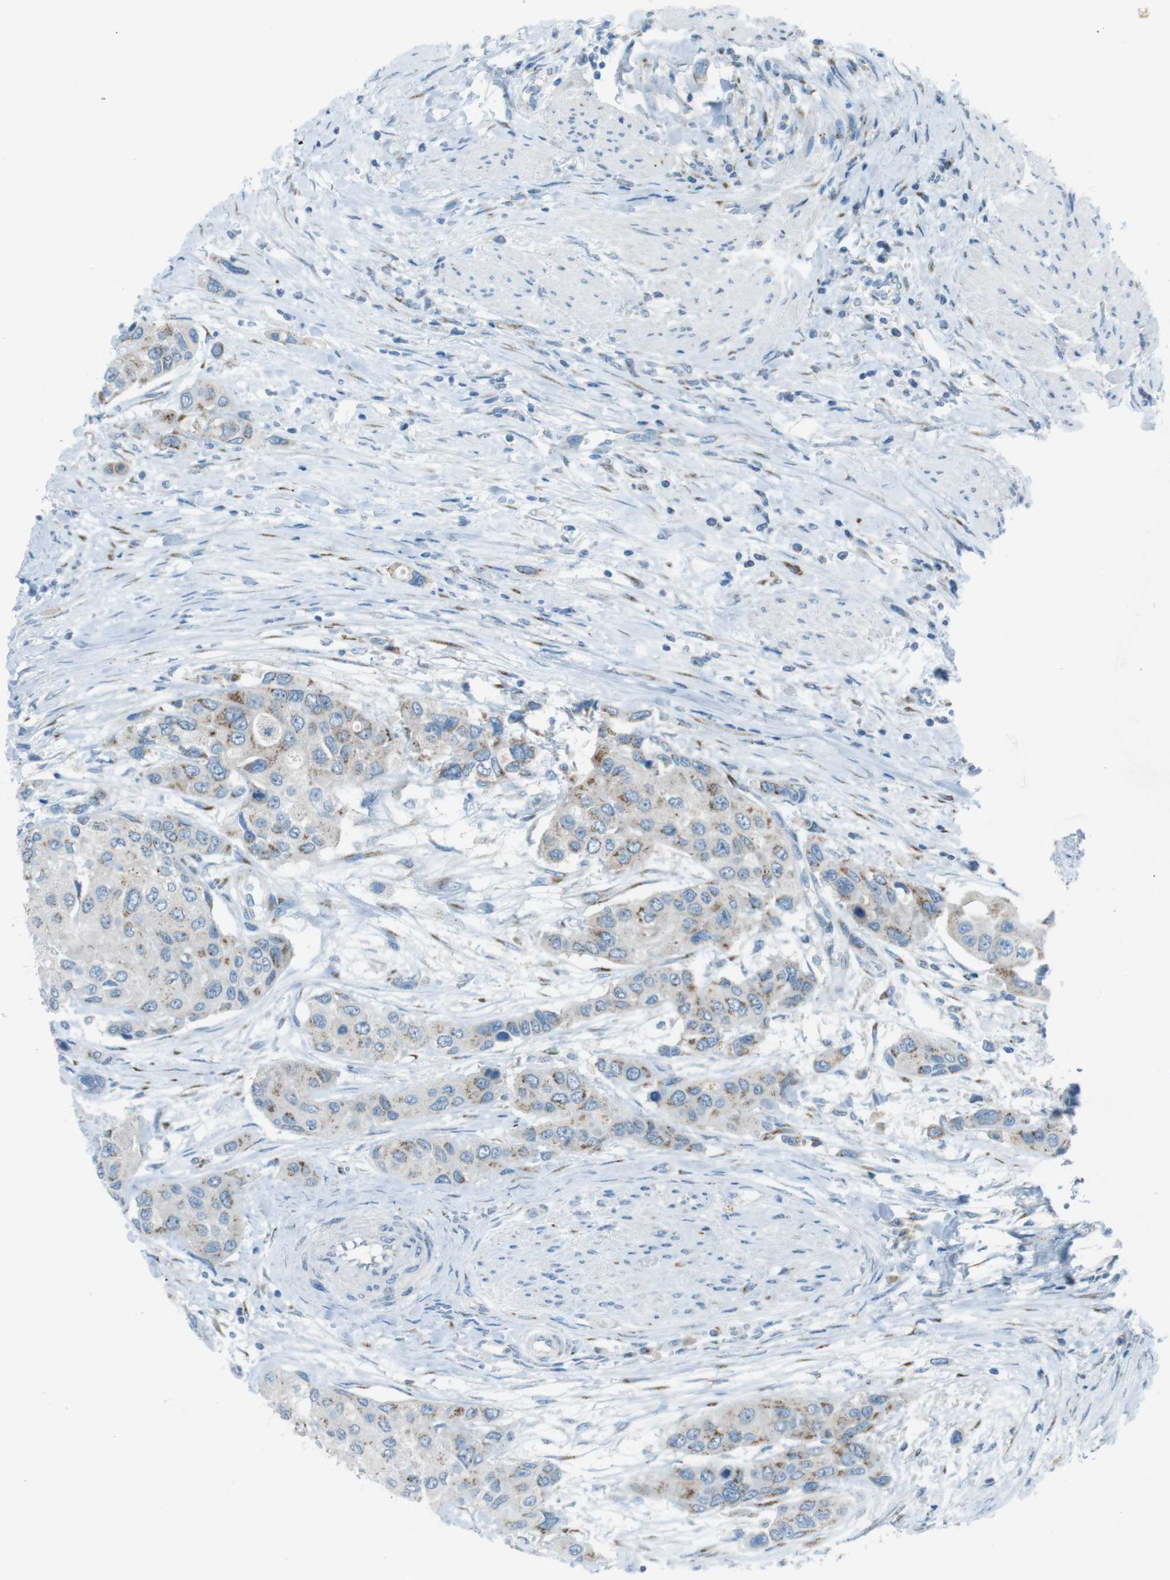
{"staining": {"intensity": "moderate", "quantity": "25%-75%", "location": "cytoplasmic/membranous"}, "tissue": "urothelial cancer", "cell_type": "Tumor cells", "image_type": "cancer", "snomed": [{"axis": "morphology", "description": "Urothelial carcinoma, High grade"}, {"axis": "topography", "description": "Urinary bladder"}], "caption": "This is an image of immunohistochemistry staining of high-grade urothelial carcinoma, which shows moderate positivity in the cytoplasmic/membranous of tumor cells.", "gene": "TXNDC15", "patient": {"sex": "female", "age": 56}}